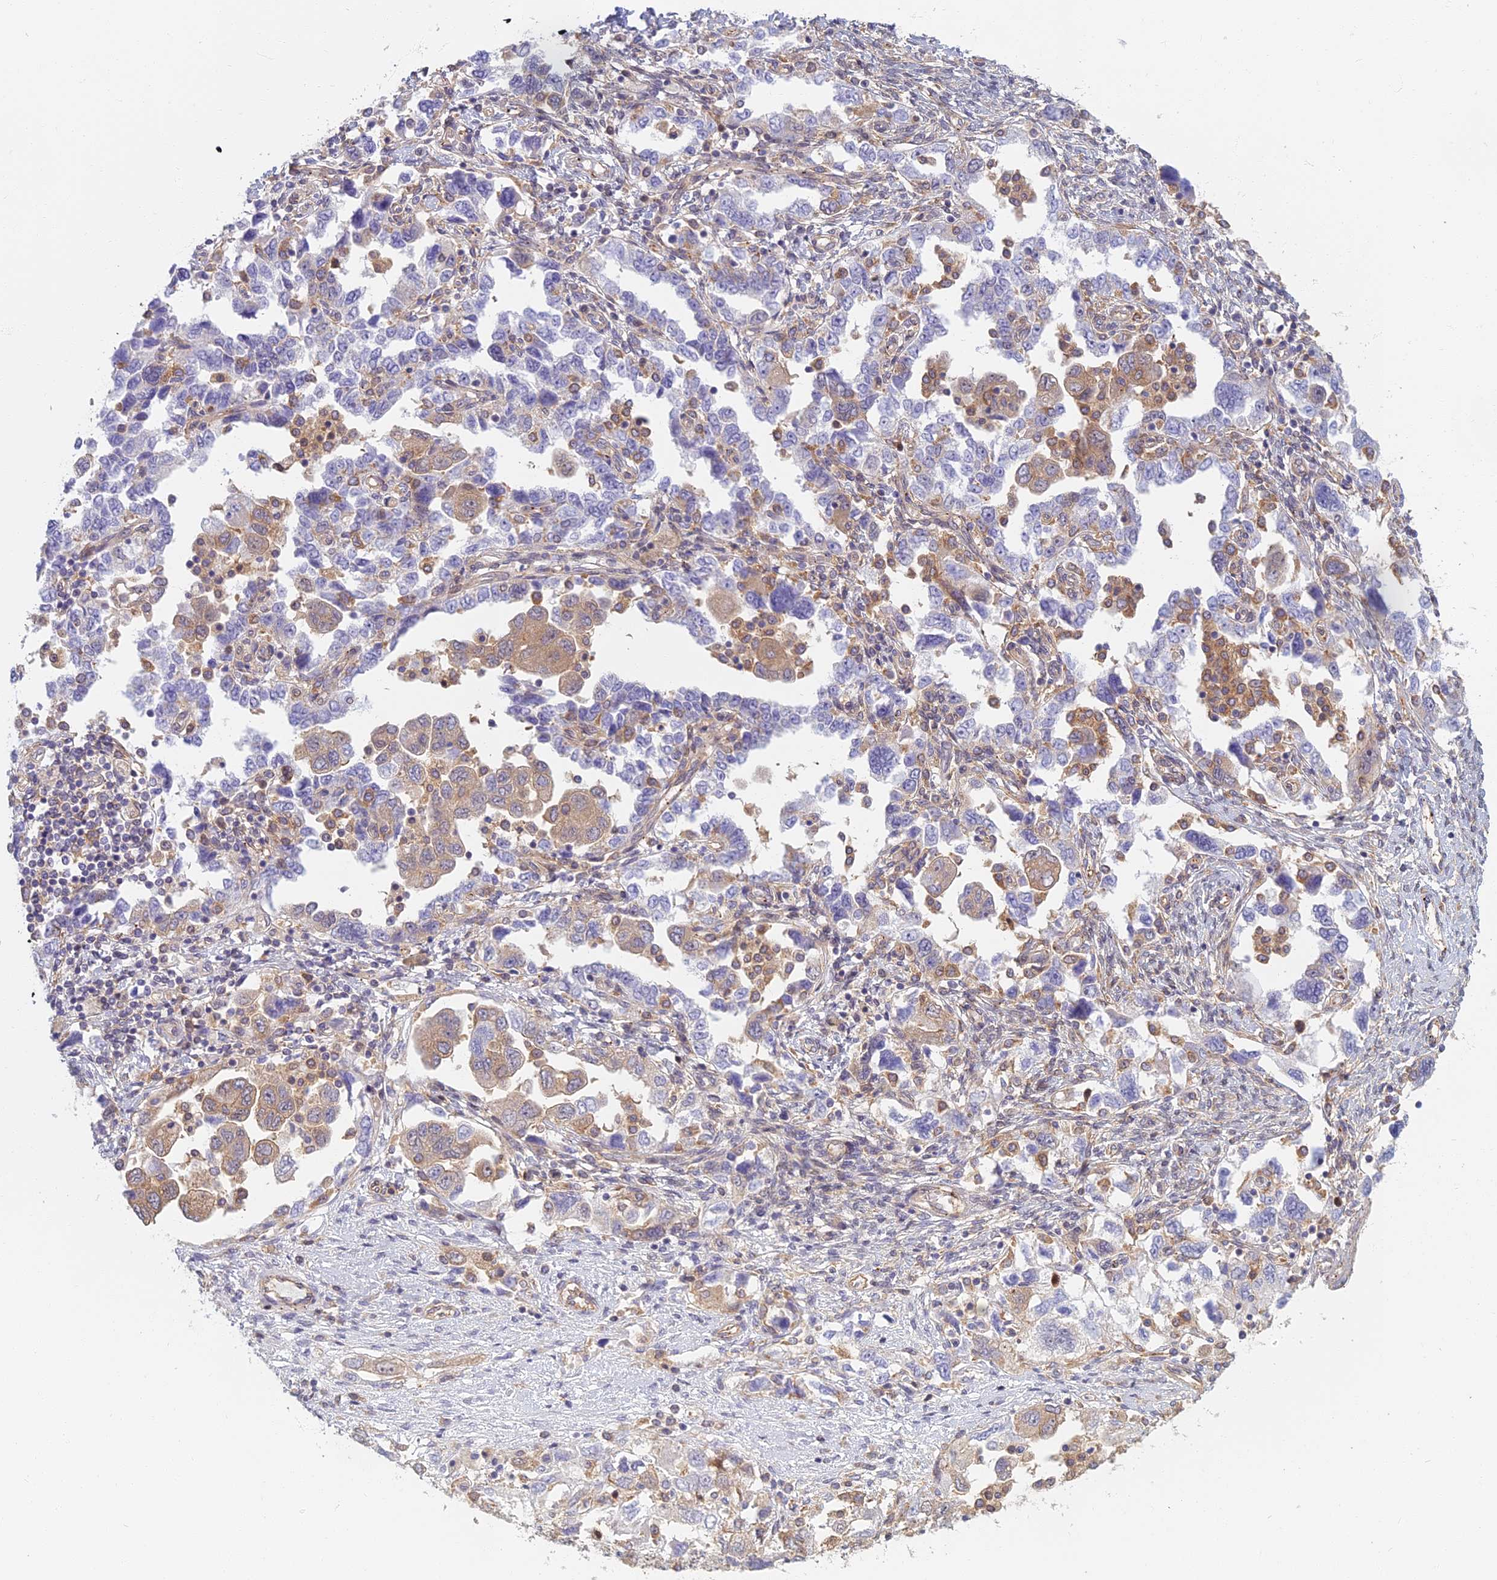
{"staining": {"intensity": "weak", "quantity": "25%-75%", "location": "cytoplasmic/membranous"}, "tissue": "ovarian cancer", "cell_type": "Tumor cells", "image_type": "cancer", "snomed": [{"axis": "morphology", "description": "Carcinoma, NOS"}, {"axis": "morphology", "description": "Cystadenocarcinoma, serous, NOS"}, {"axis": "topography", "description": "Ovary"}], "caption": "Ovarian serous cystadenocarcinoma stained for a protein reveals weak cytoplasmic/membranous positivity in tumor cells.", "gene": "RBSN", "patient": {"sex": "female", "age": 69}}